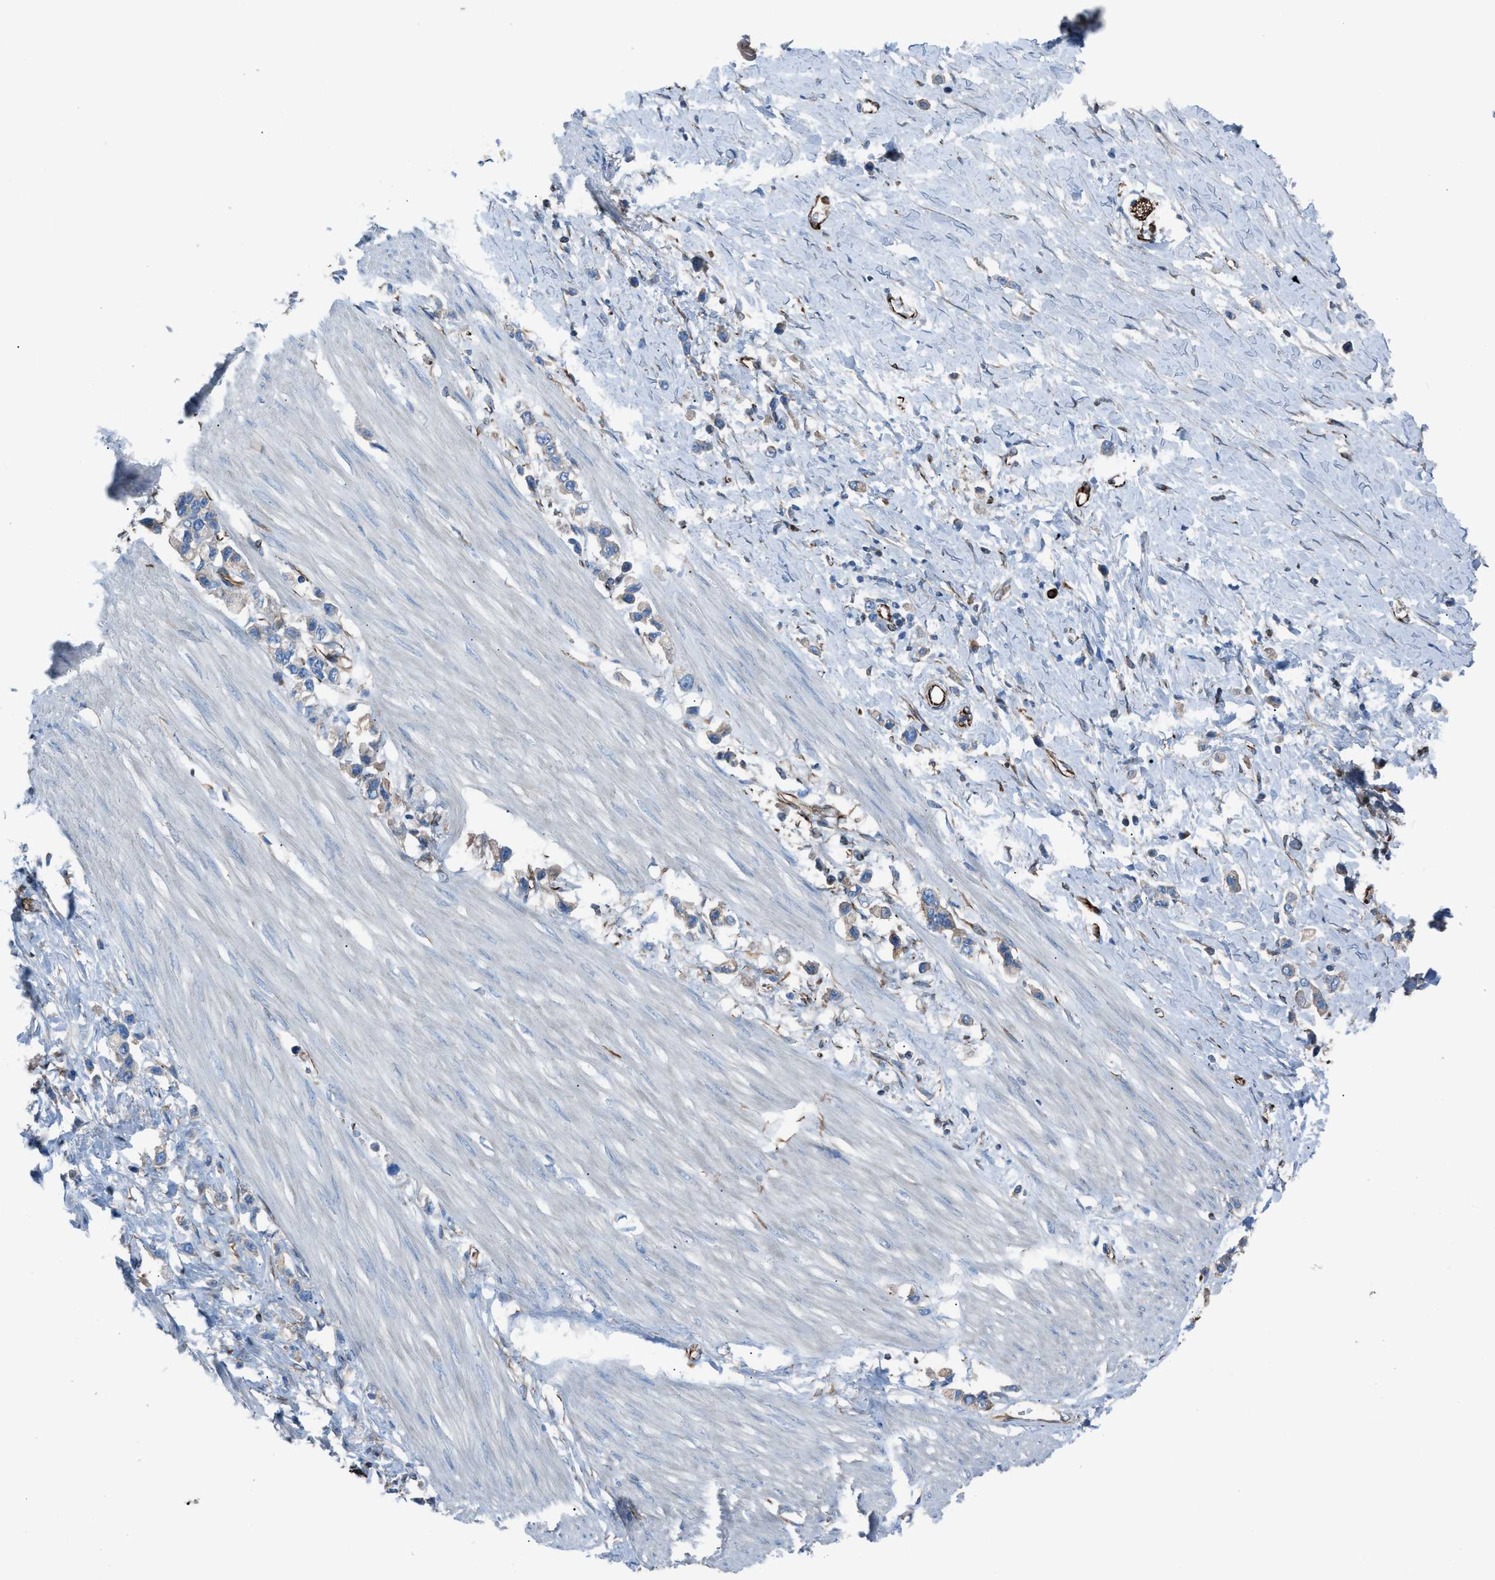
{"staining": {"intensity": "weak", "quantity": "25%-75%", "location": "cytoplasmic/membranous"}, "tissue": "stomach cancer", "cell_type": "Tumor cells", "image_type": "cancer", "snomed": [{"axis": "morphology", "description": "Adenocarcinoma, NOS"}, {"axis": "topography", "description": "Stomach"}], "caption": "An image showing weak cytoplasmic/membranous expression in approximately 25%-75% of tumor cells in stomach cancer (adenocarcinoma), as visualized by brown immunohistochemical staining.", "gene": "CABP7", "patient": {"sex": "female", "age": 65}}